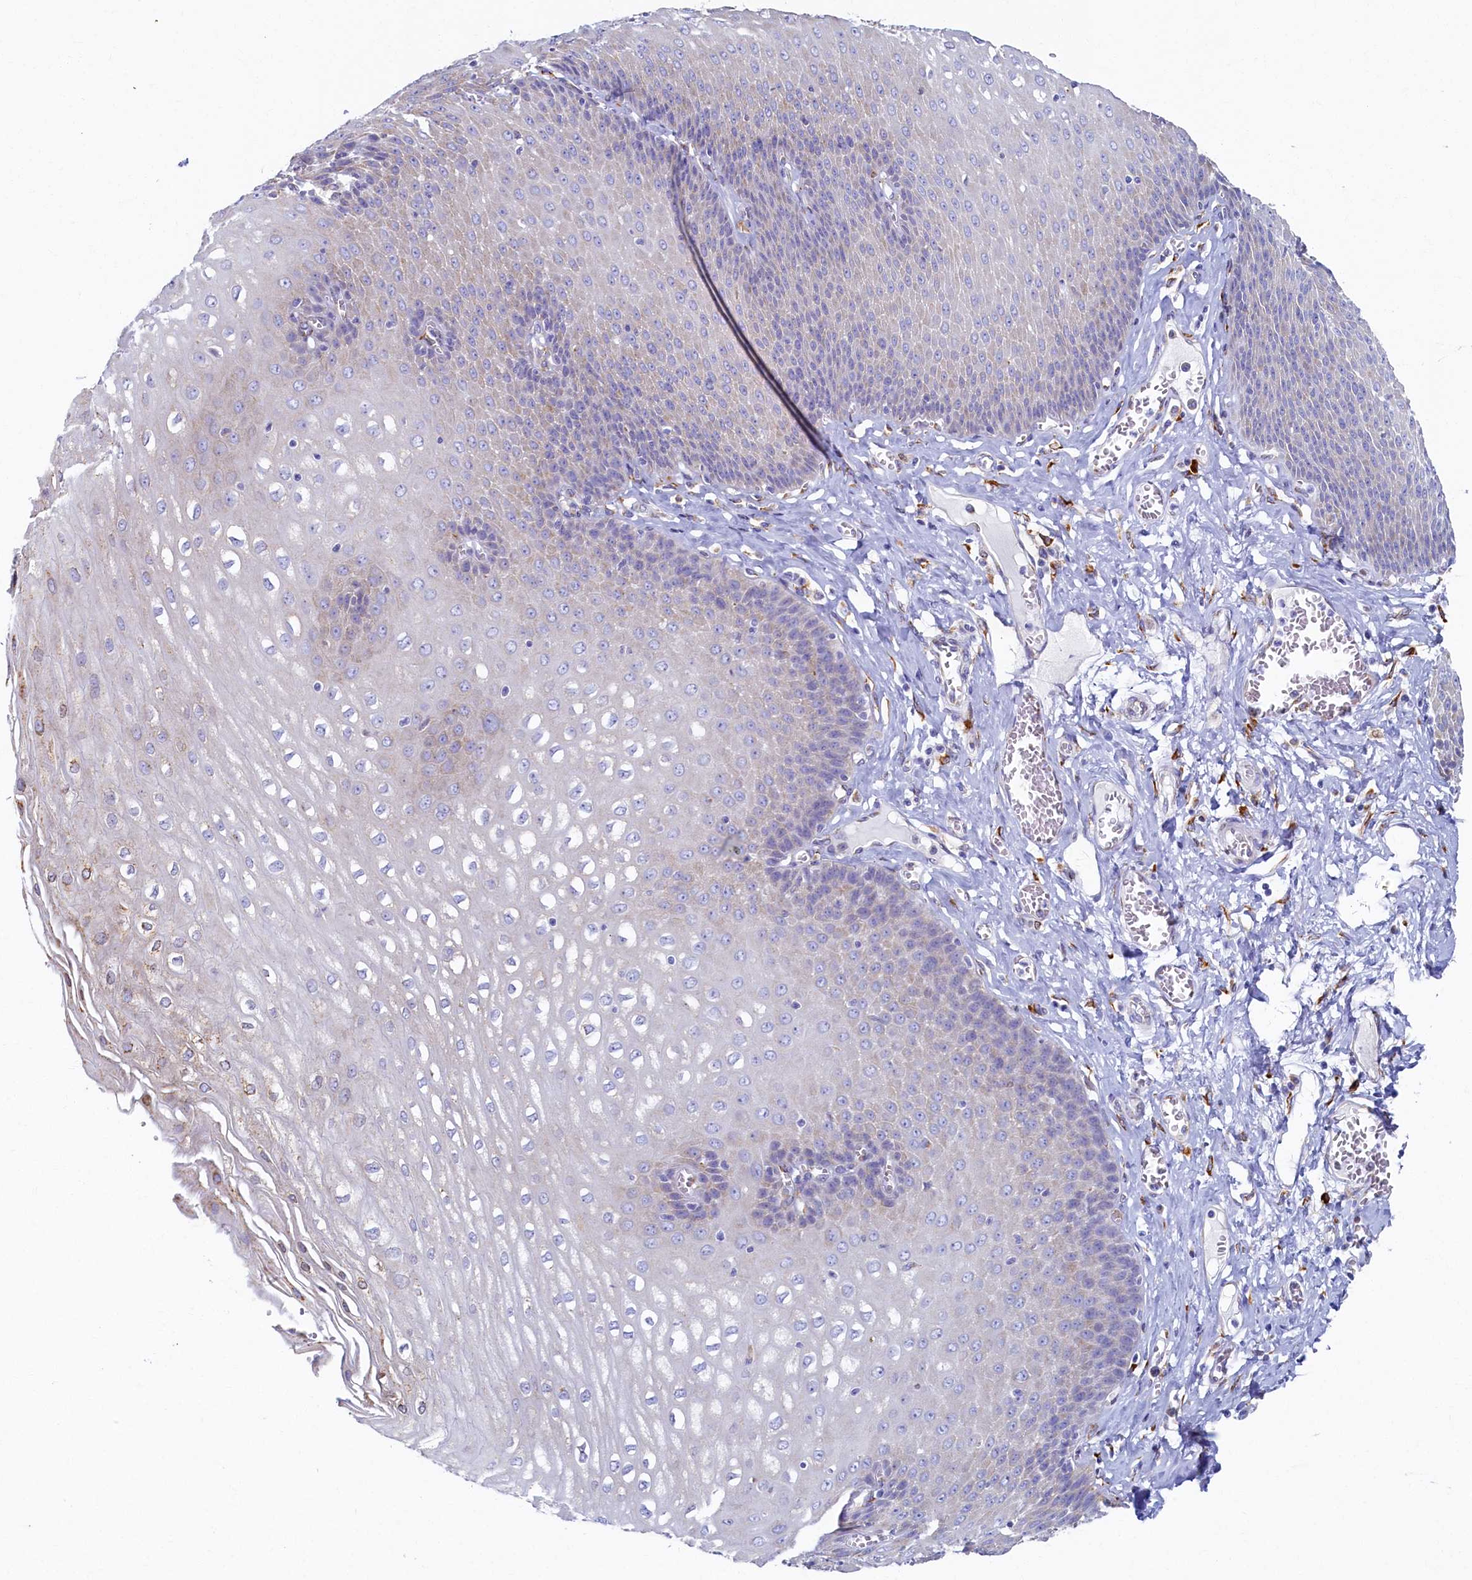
{"staining": {"intensity": "weak", "quantity": "<25%", "location": "cytoplasmic/membranous"}, "tissue": "esophagus", "cell_type": "Squamous epithelial cells", "image_type": "normal", "snomed": [{"axis": "morphology", "description": "Normal tissue, NOS"}, {"axis": "topography", "description": "Esophagus"}], "caption": "This is an immunohistochemistry (IHC) photomicrograph of normal esophagus. There is no staining in squamous epithelial cells.", "gene": "TMEM18", "patient": {"sex": "male", "age": 60}}